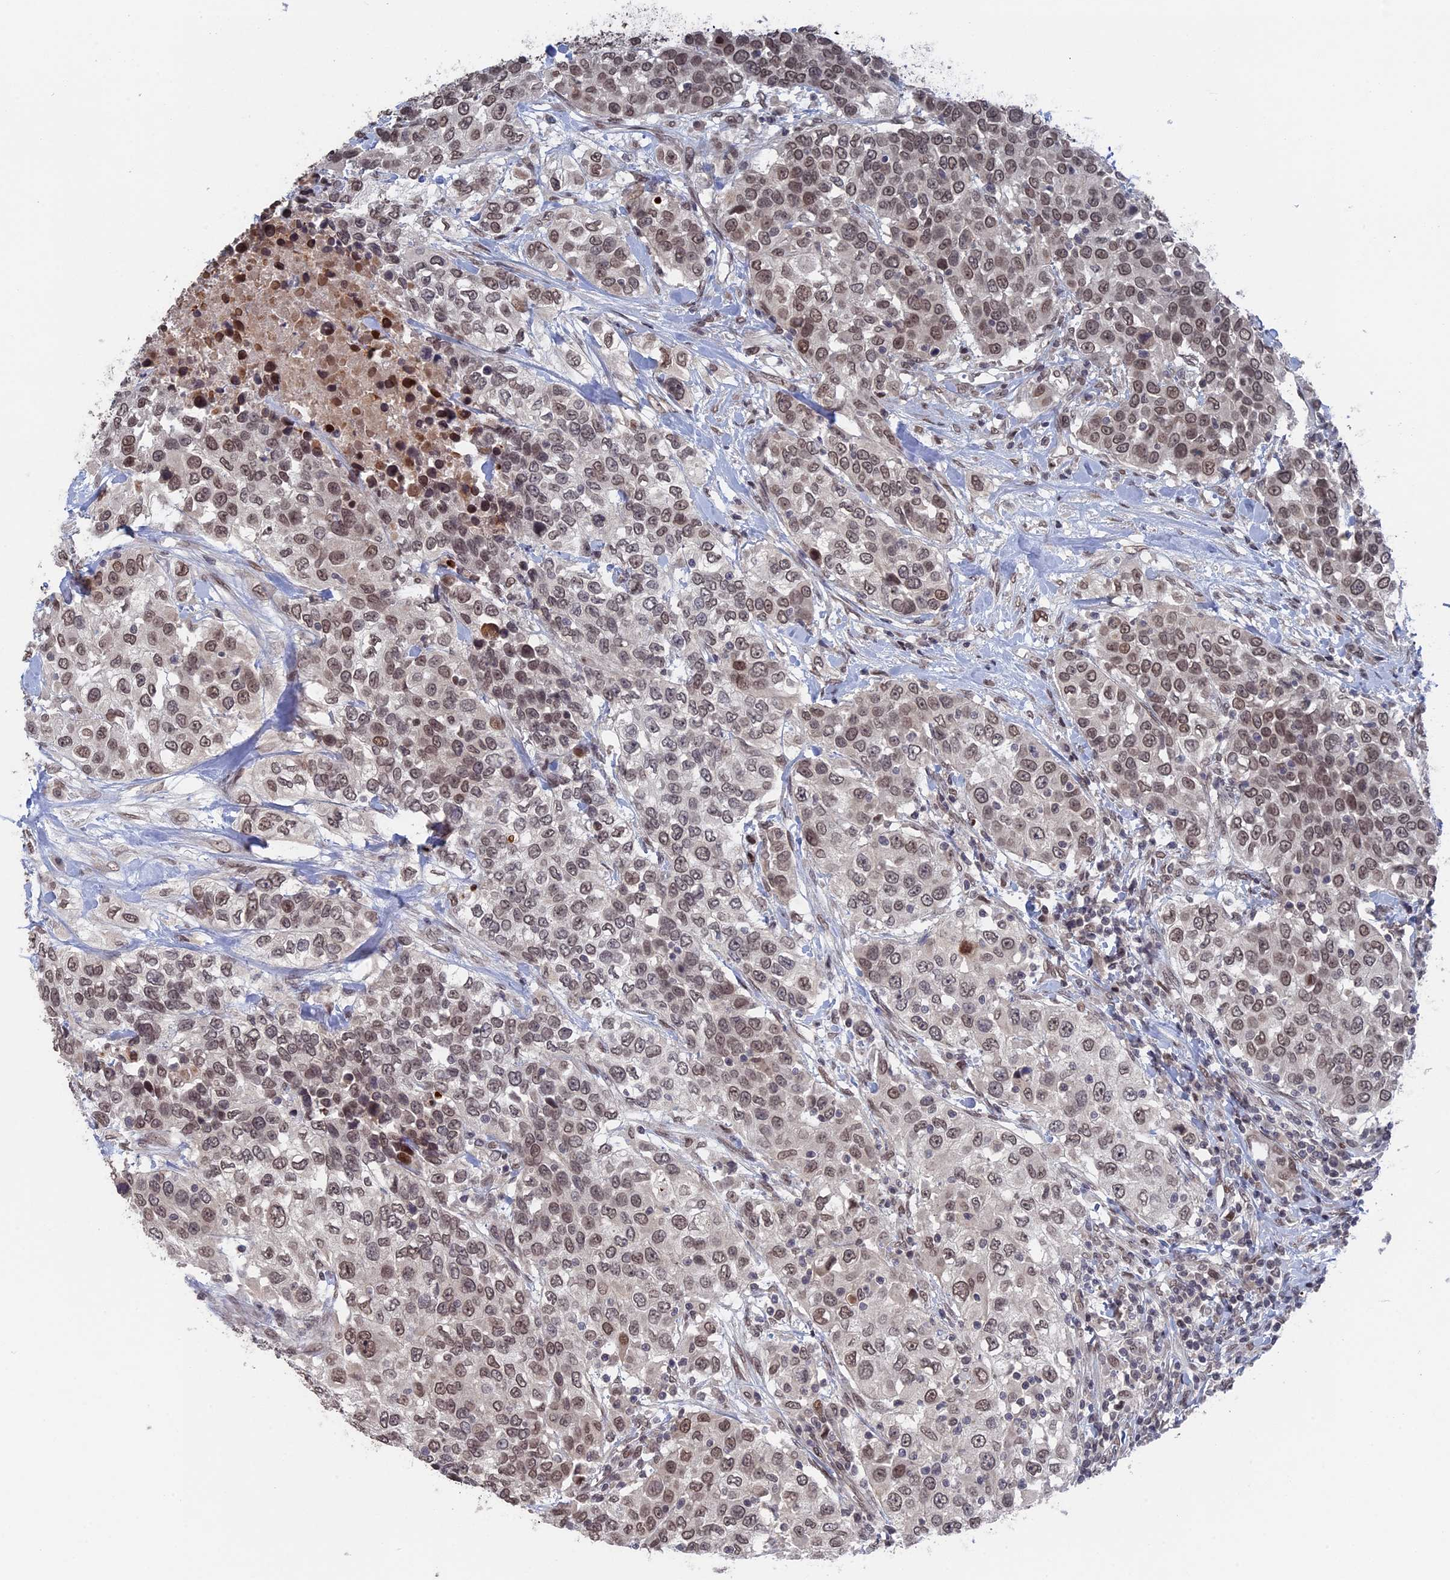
{"staining": {"intensity": "moderate", "quantity": ">75%", "location": "nuclear"}, "tissue": "urothelial cancer", "cell_type": "Tumor cells", "image_type": "cancer", "snomed": [{"axis": "morphology", "description": "Urothelial carcinoma, High grade"}, {"axis": "topography", "description": "Urinary bladder"}], "caption": "Immunohistochemistry (IHC) photomicrograph of neoplastic tissue: human urothelial carcinoma (high-grade) stained using immunohistochemistry demonstrates medium levels of moderate protein expression localized specifically in the nuclear of tumor cells, appearing as a nuclear brown color.", "gene": "NR2C2AP", "patient": {"sex": "female", "age": 80}}